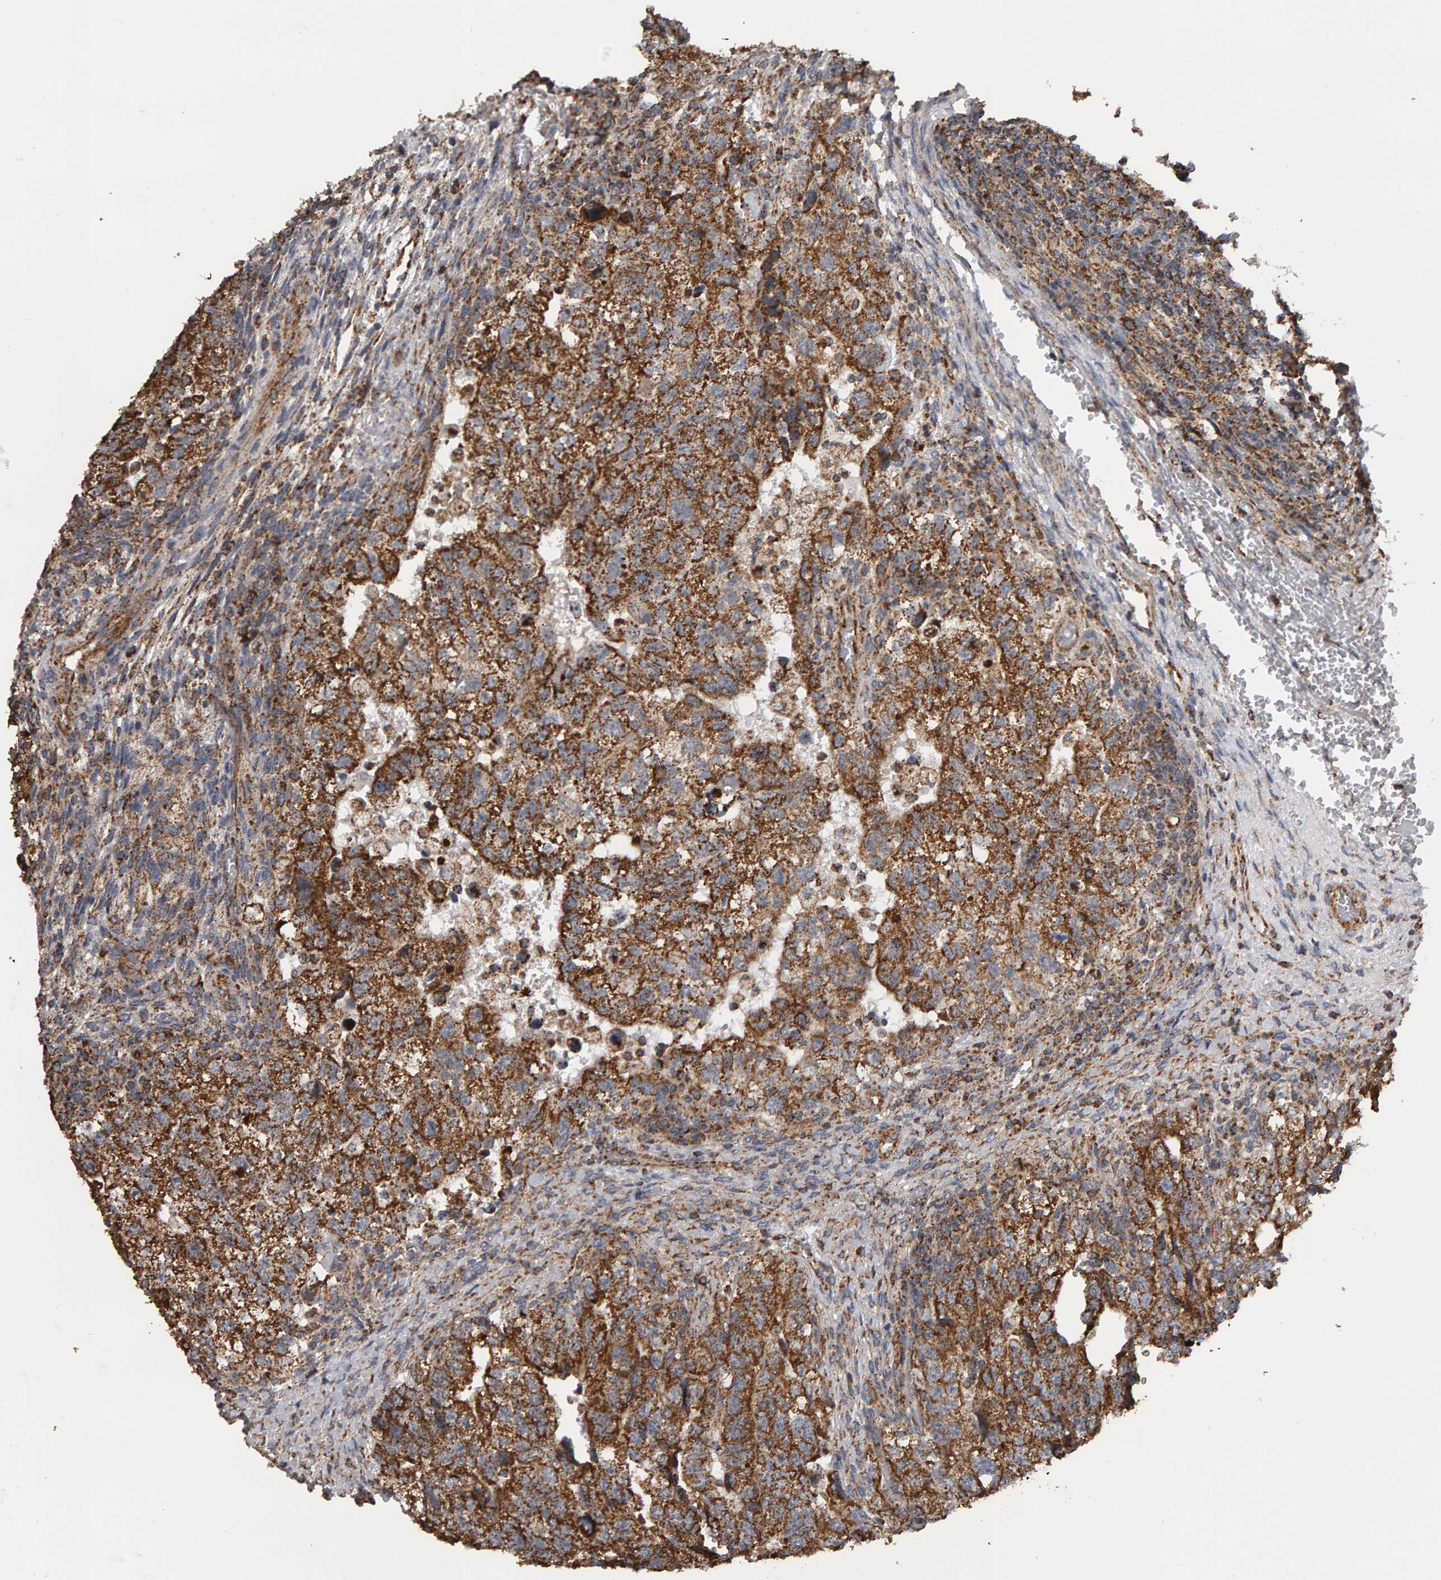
{"staining": {"intensity": "strong", "quantity": "25%-75%", "location": "cytoplasmic/membranous"}, "tissue": "testis cancer", "cell_type": "Tumor cells", "image_type": "cancer", "snomed": [{"axis": "morphology", "description": "Carcinoma, Embryonal, NOS"}, {"axis": "topography", "description": "Testis"}], "caption": "Testis embryonal carcinoma tissue shows strong cytoplasmic/membranous staining in approximately 25%-75% of tumor cells, visualized by immunohistochemistry.", "gene": "TOM1L1", "patient": {"sex": "male", "age": 36}}